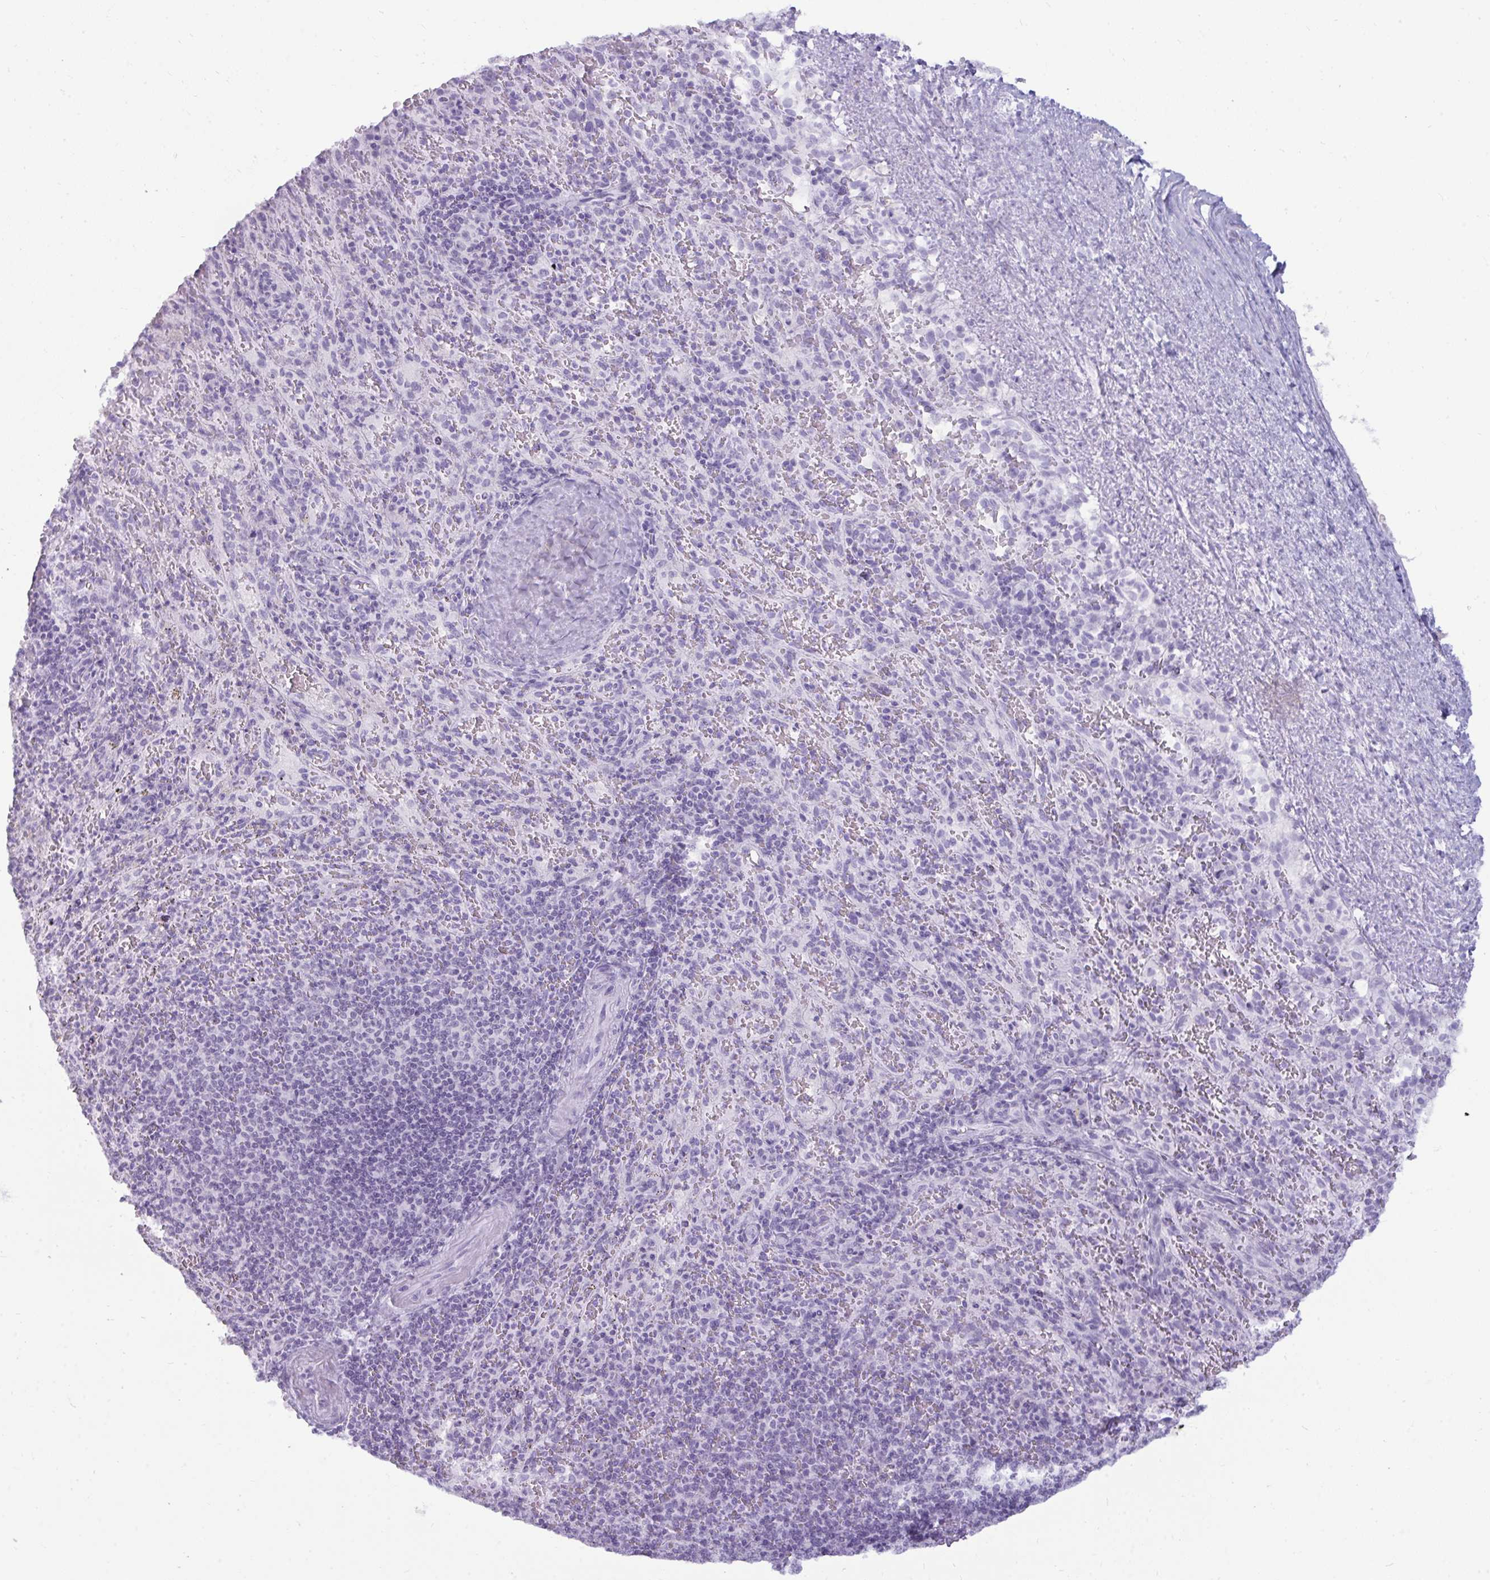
{"staining": {"intensity": "negative", "quantity": "none", "location": "none"}, "tissue": "spleen", "cell_type": "Cells in red pulp", "image_type": "normal", "snomed": [{"axis": "morphology", "description": "Normal tissue, NOS"}, {"axis": "topography", "description": "Spleen"}], "caption": "This is an immunohistochemistry image of unremarkable human spleen. There is no positivity in cells in red pulp.", "gene": "ANKRD60", "patient": {"sex": "male", "age": 57}}